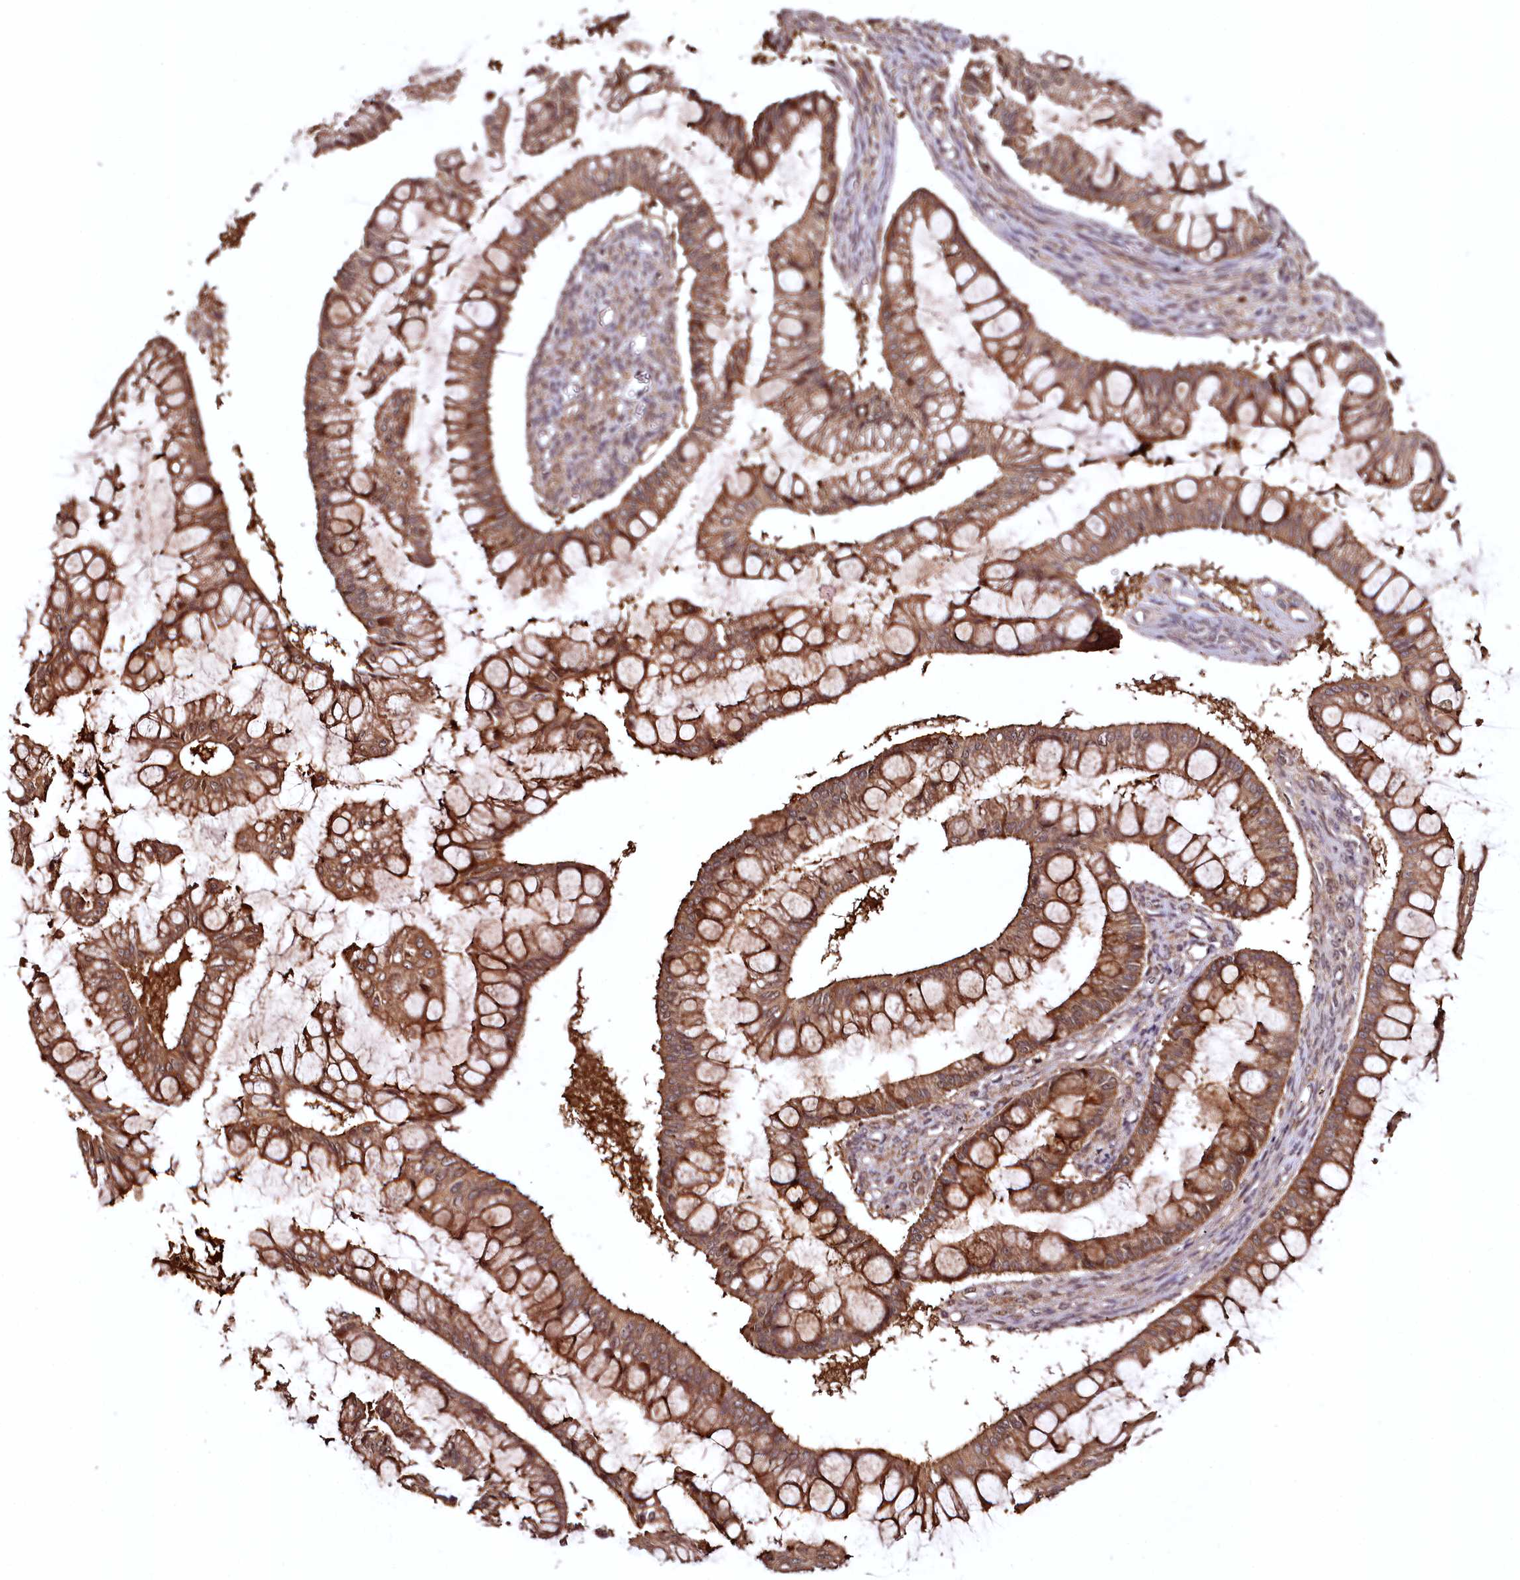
{"staining": {"intensity": "moderate", "quantity": ">75%", "location": "cytoplasmic/membranous"}, "tissue": "ovarian cancer", "cell_type": "Tumor cells", "image_type": "cancer", "snomed": [{"axis": "morphology", "description": "Cystadenocarcinoma, mucinous, NOS"}, {"axis": "topography", "description": "Ovary"}], "caption": "Immunohistochemical staining of human ovarian cancer demonstrates medium levels of moderate cytoplasmic/membranous protein positivity in about >75% of tumor cells.", "gene": "TTC12", "patient": {"sex": "female", "age": 73}}